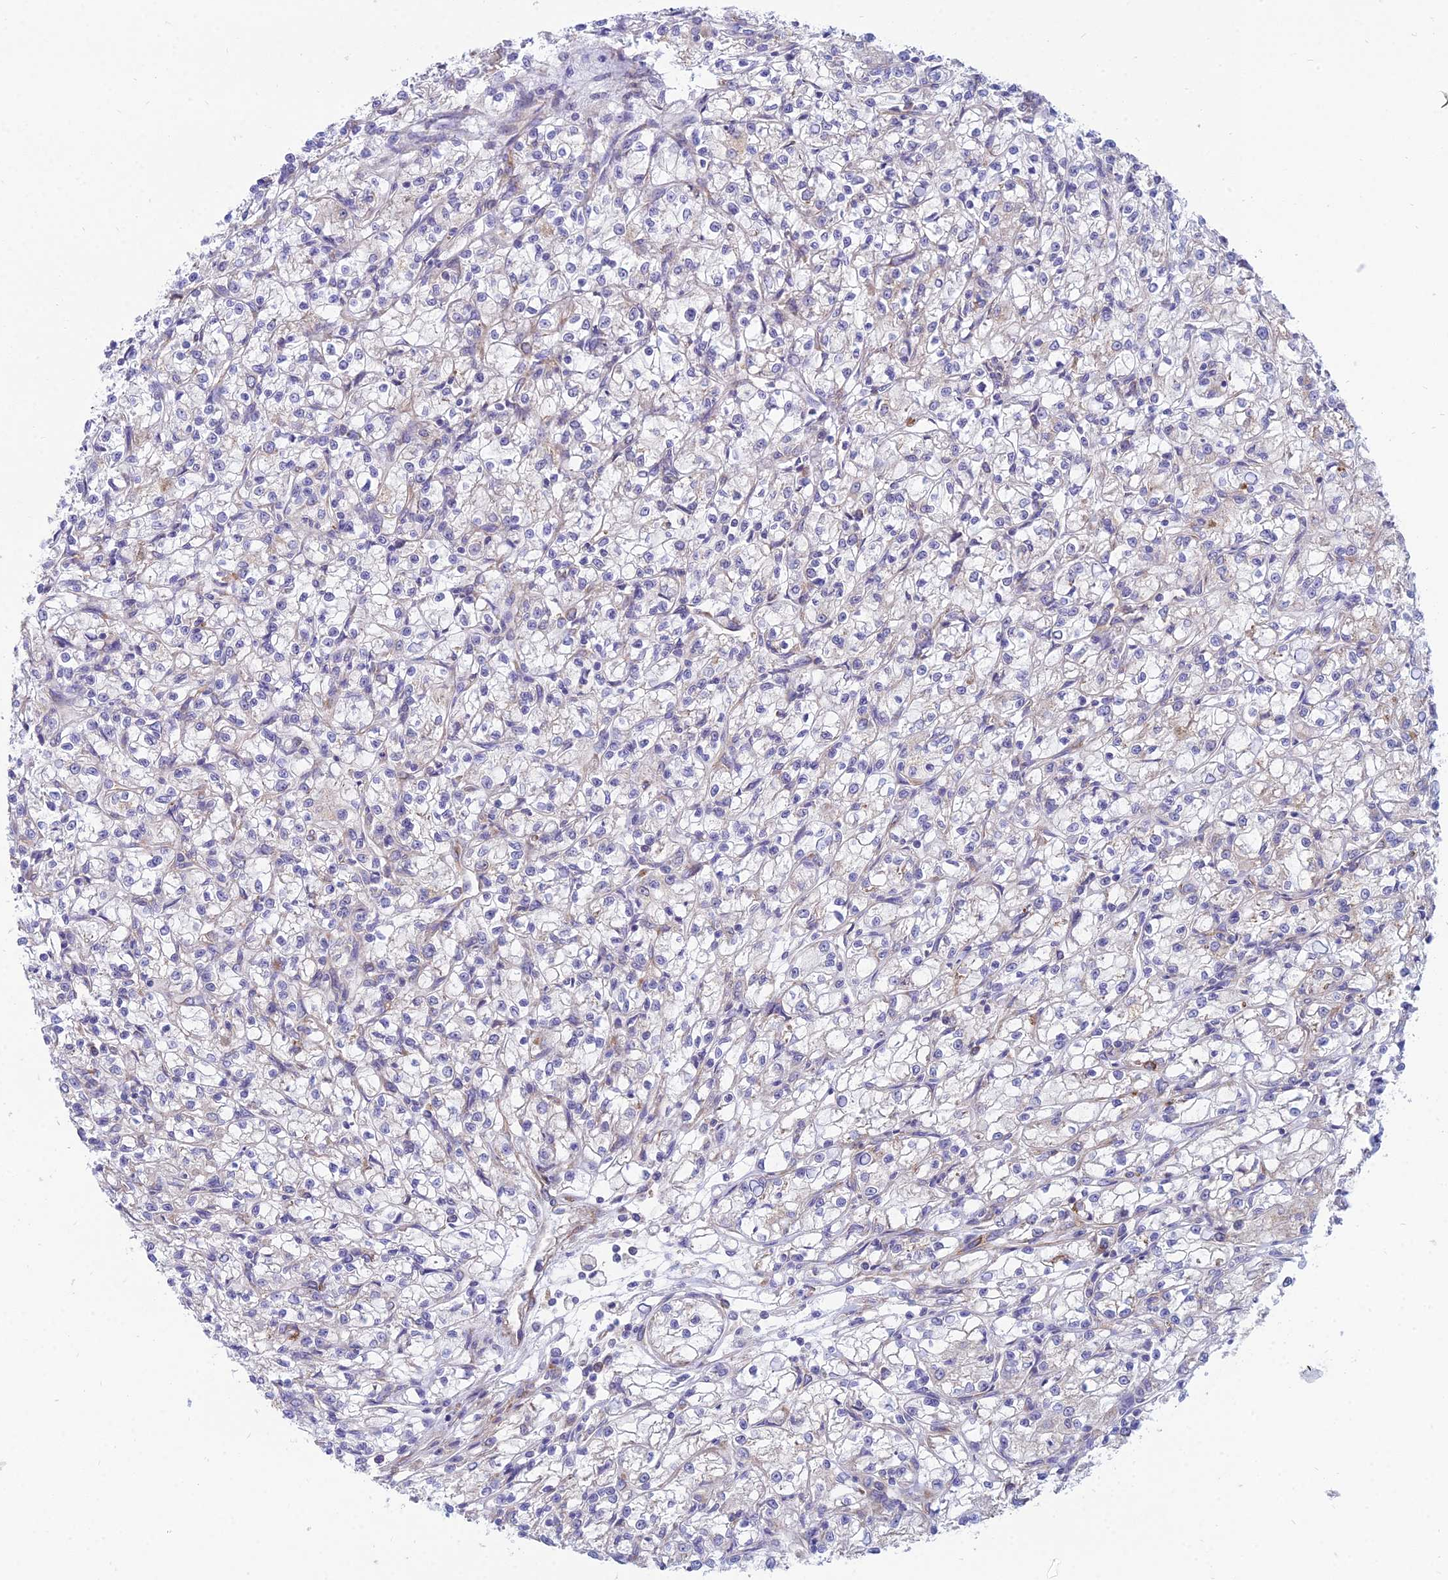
{"staining": {"intensity": "weak", "quantity": "<25%", "location": "cytoplasmic/membranous"}, "tissue": "renal cancer", "cell_type": "Tumor cells", "image_type": "cancer", "snomed": [{"axis": "morphology", "description": "Adenocarcinoma, NOS"}, {"axis": "topography", "description": "Kidney"}], "caption": "Micrograph shows no protein staining in tumor cells of renal cancer (adenocarcinoma) tissue.", "gene": "TXLNA", "patient": {"sex": "female", "age": 59}}